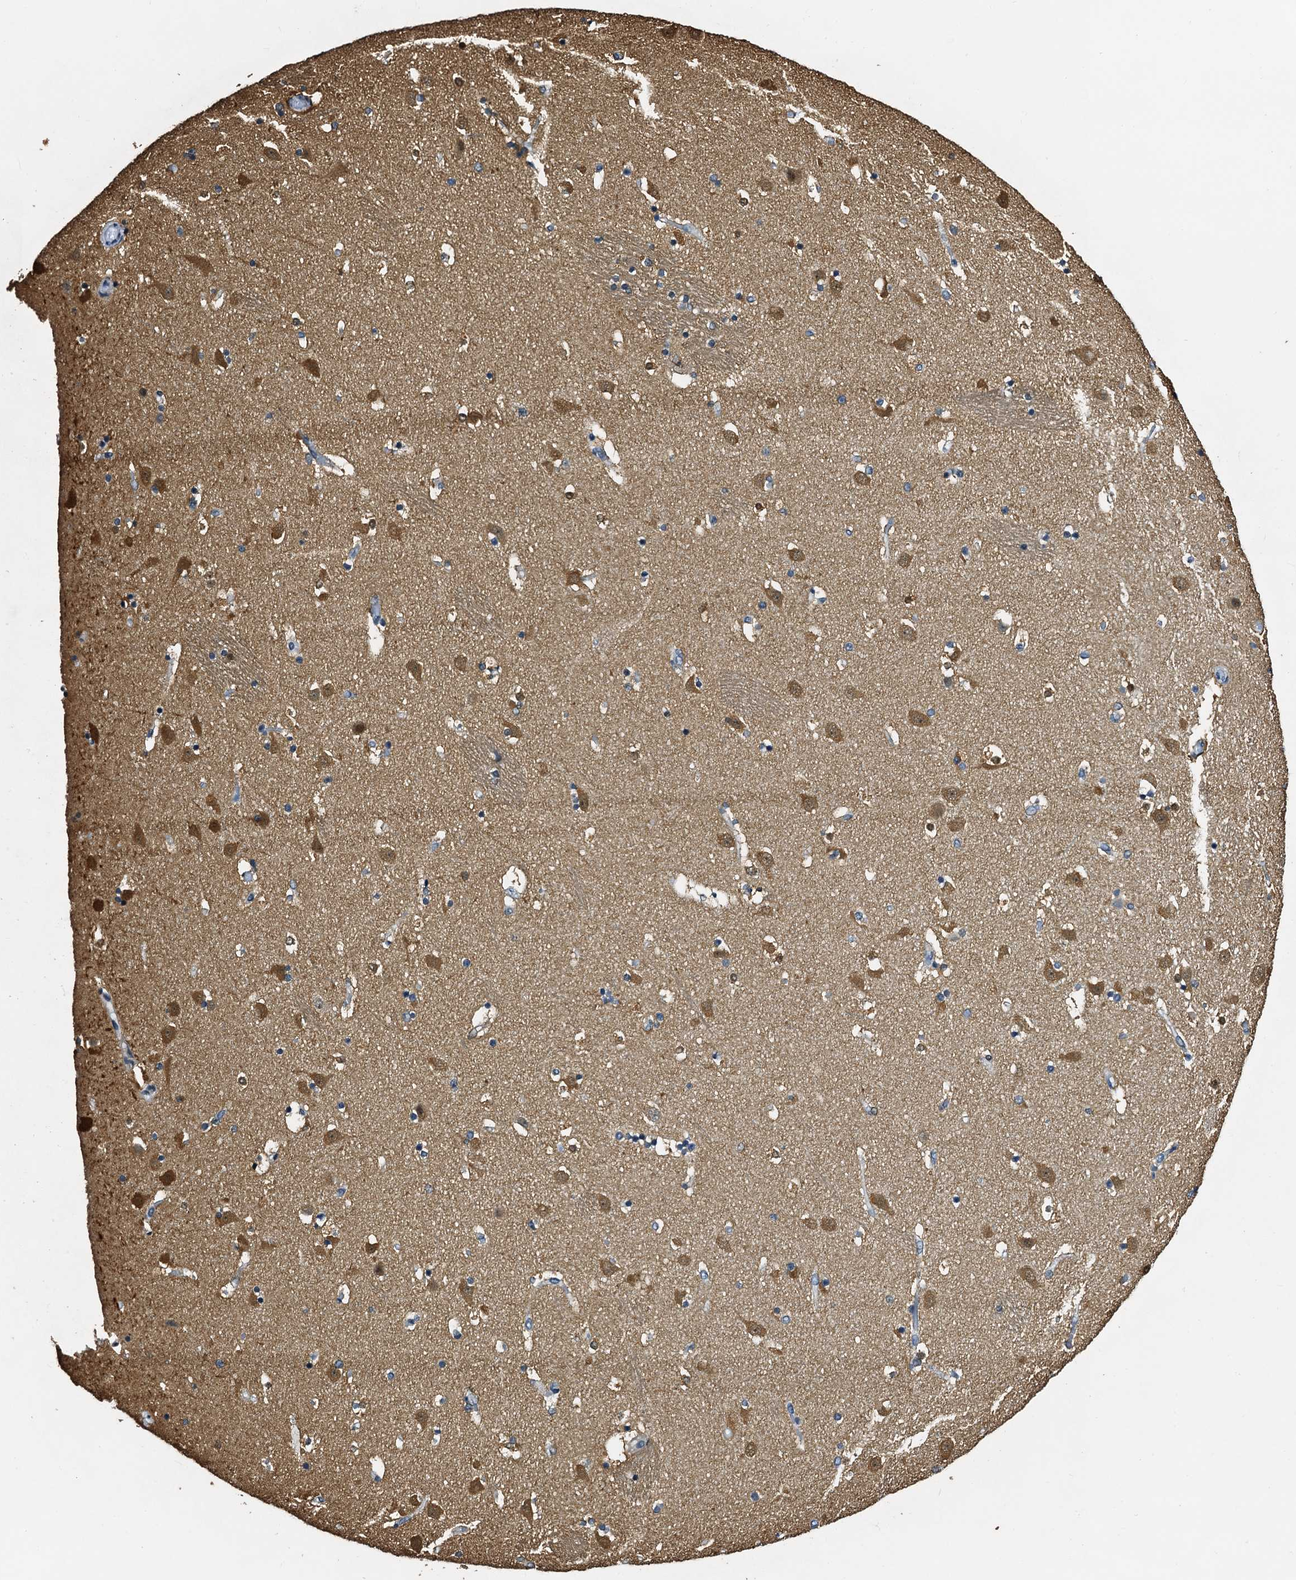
{"staining": {"intensity": "weak", "quantity": "<25%", "location": "cytoplasmic/membranous"}, "tissue": "caudate", "cell_type": "Glial cells", "image_type": "normal", "snomed": [{"axis": "morphology", "description": "Normal tissue, NOS"}, {"axis": "topography", "description": "Lateral ventricle wall"}], "caption": "This photomicrograph is of unremarkable caudate stained with immunohistochemistry (IHC) to label a protein in brown with the nuclei are counter-stained blue. There is no positivity in glial cells.", "gene": "FAM222A", "patient": {"sex": "male", "age": 45}}